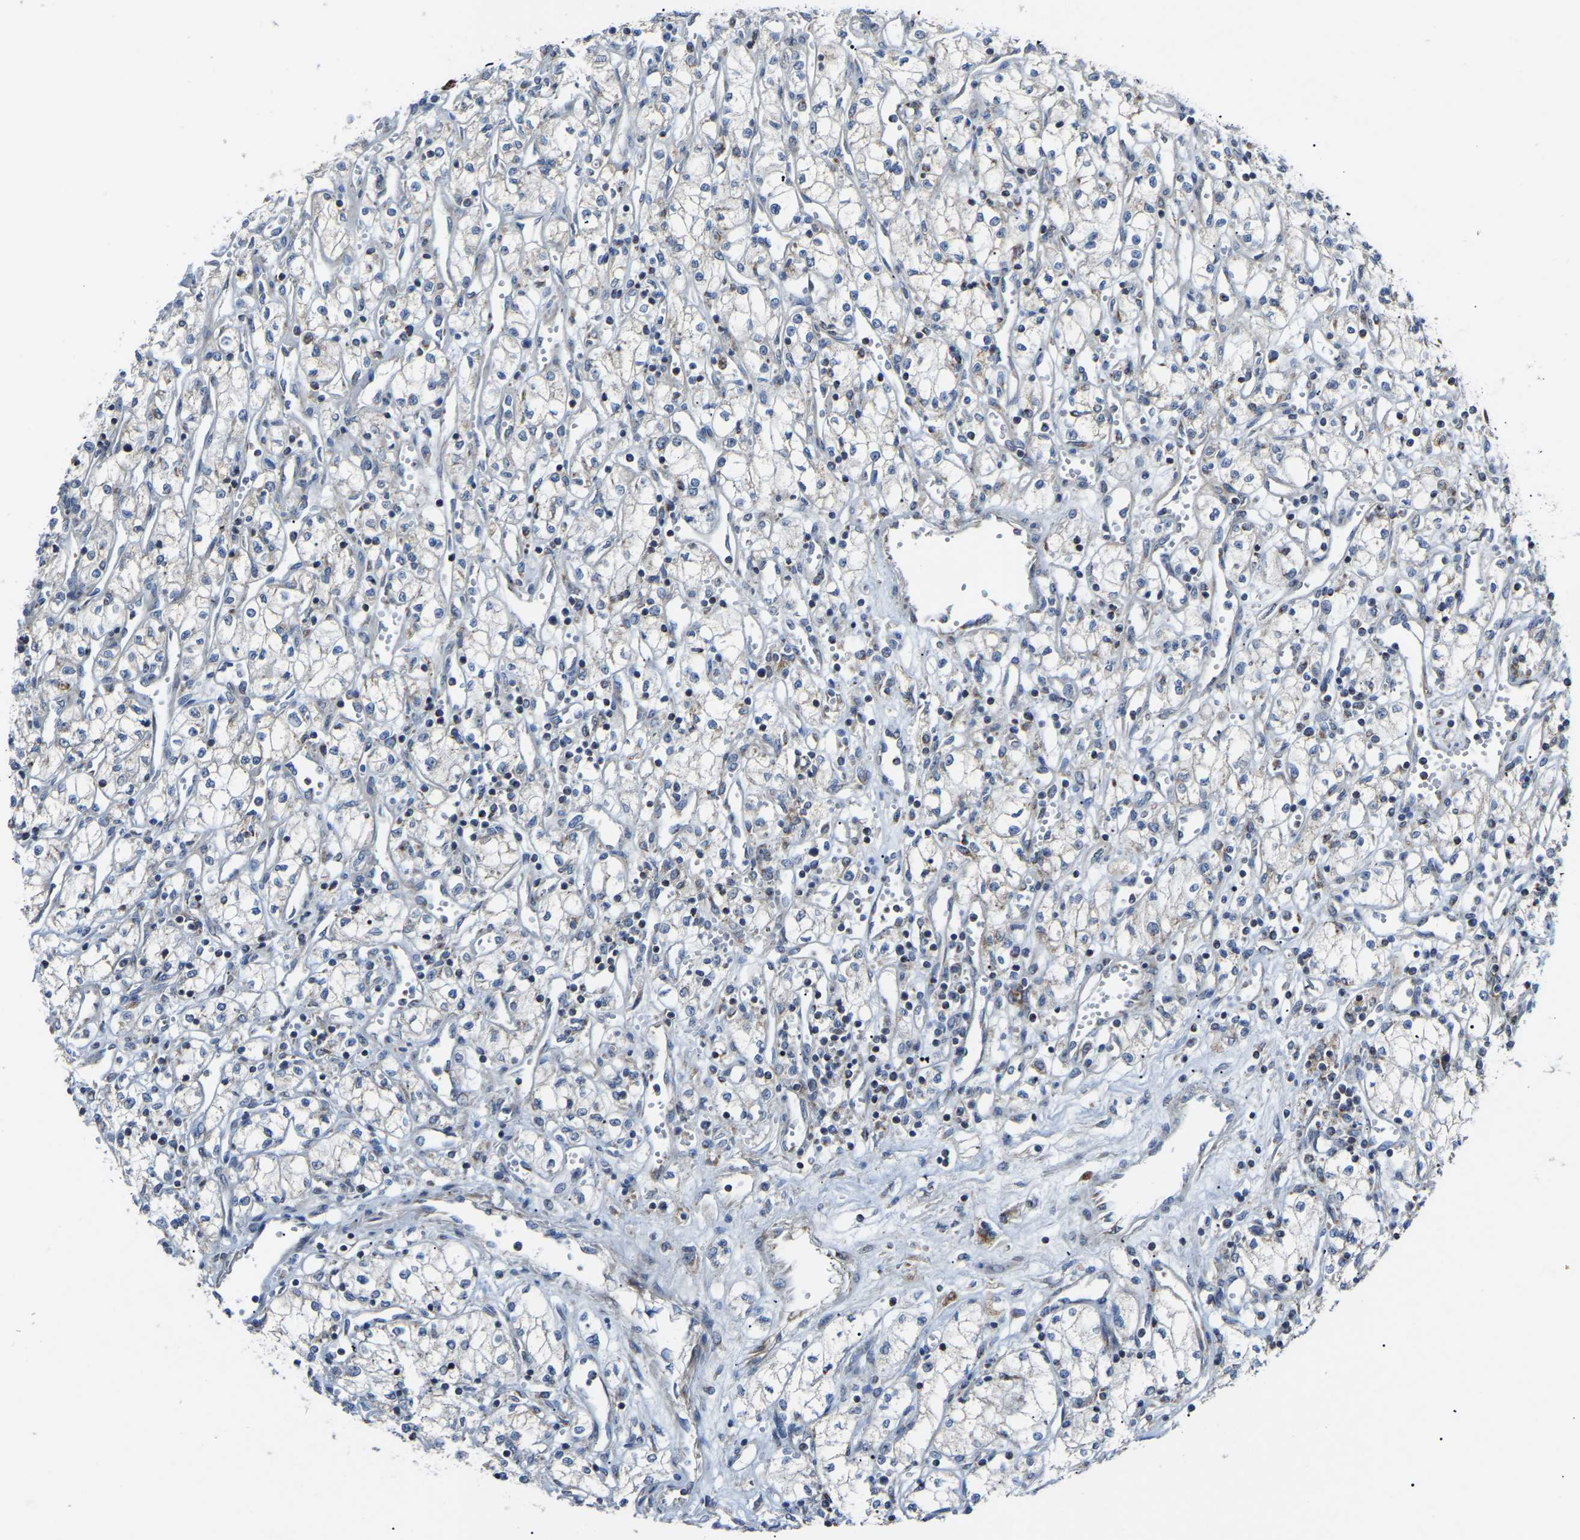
{"staining": {"intensity": "negative", "quantity": "none", "location": "none"}, "tissue": "renal cancer", "cell_type": "Tumor cells", "image_type": "cancer", "snomed": [{"axis": "morphology", "description": "Adenocarcinoma, NOS"}, {"axis": "topography", "description": "Kidney"}], "caption": "Immunohistochemical staining of human renal cancer exhibits no significant expression in tumor cells.", "gene": "CANT1", "patient": {"sex": "male", "age": 59}}